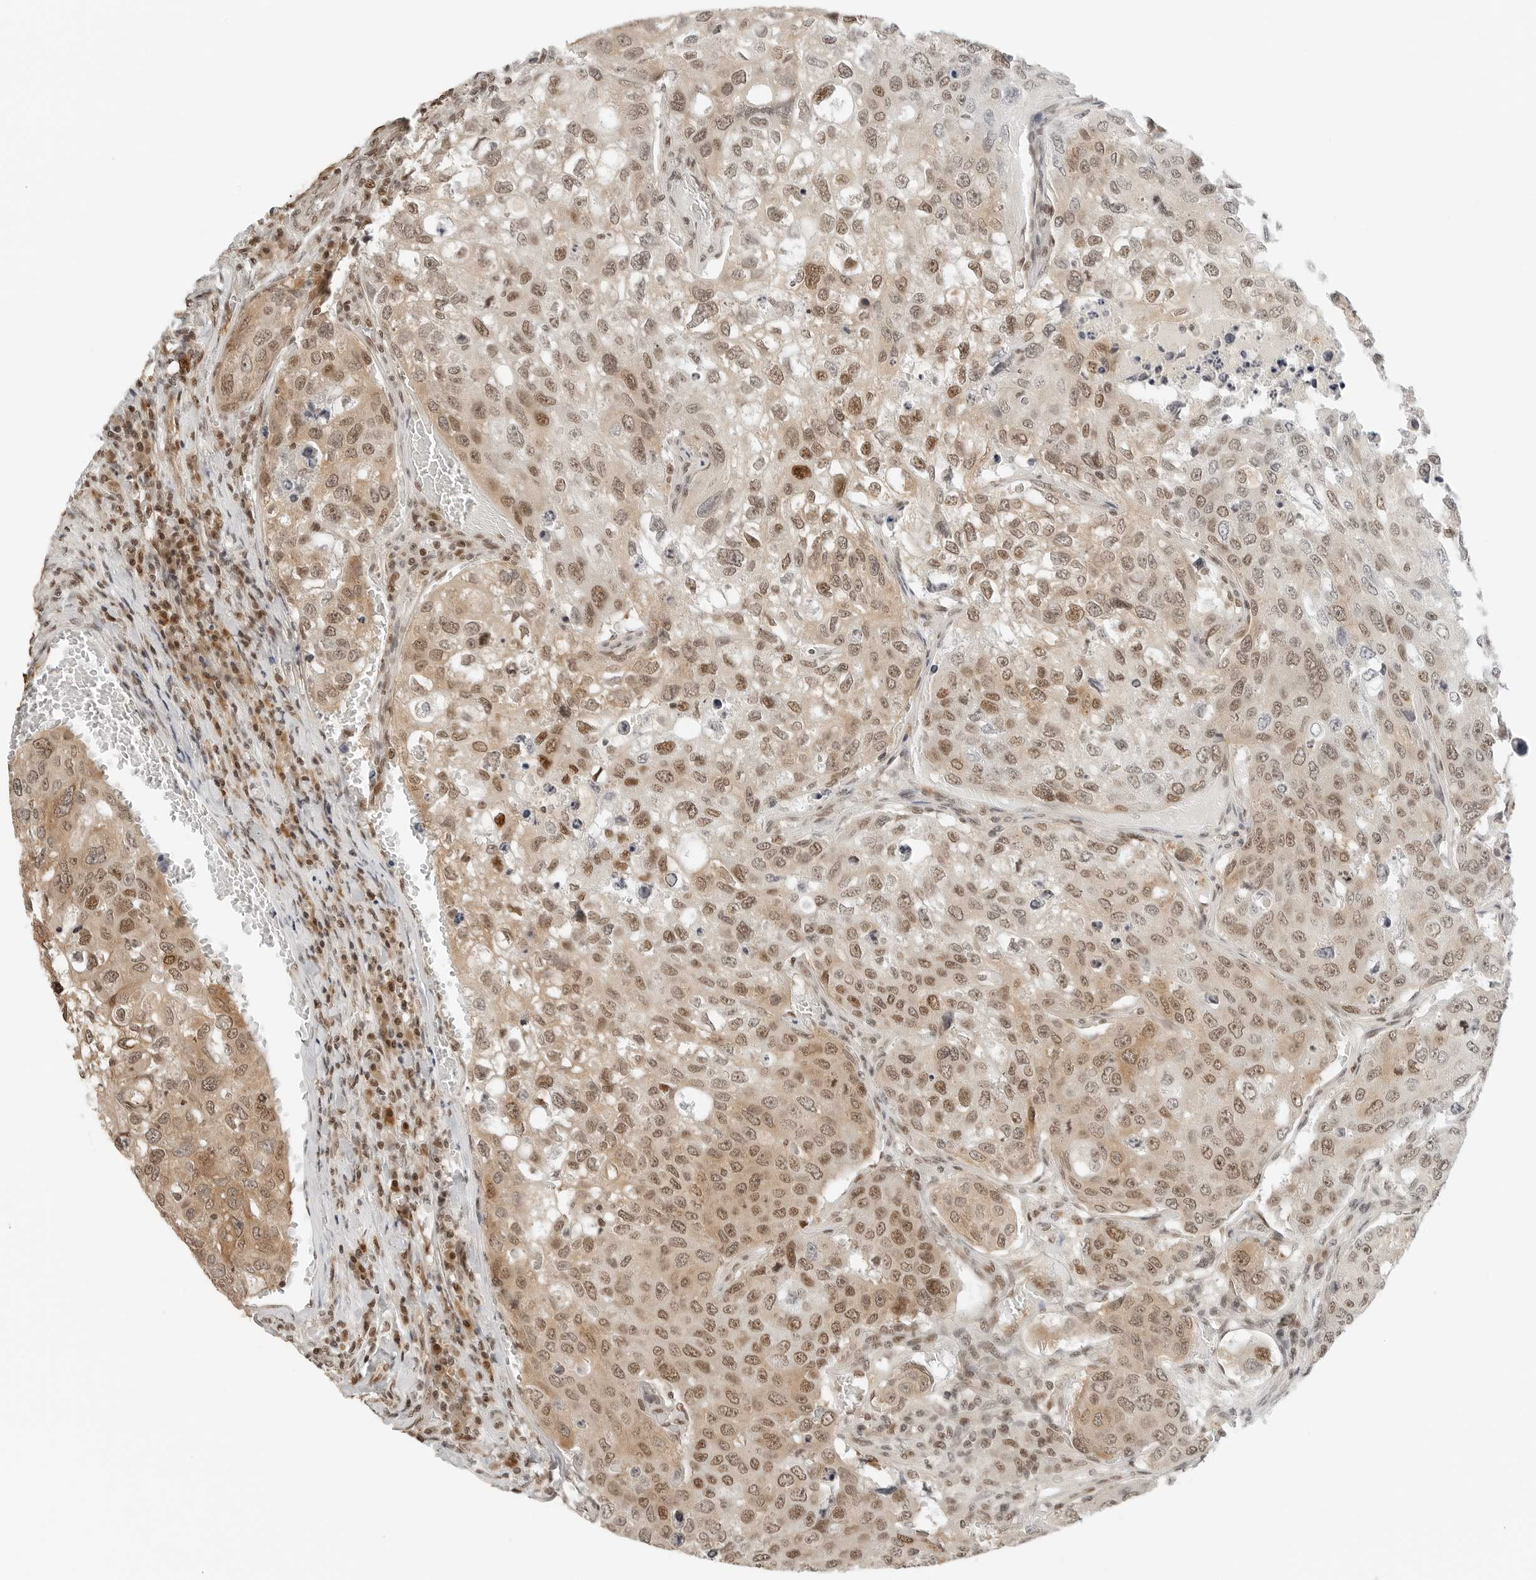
{"staining": {"intensity": "moderate", "quantity": ">75%", "location": "nuclear"}, "tissue": "urothelial cancer", "cell_type": "Tumor cells", "image_type": "cancer", "snomed": [{"axis": "morphology", "description": "Urothelial carcinoma, High grade"}, {"axis": "topography", "description": "Lymph node"}, {"axis": "topography", "description": "Urinary bladder"}], "caption": "This is a photomicrograph of immunohistochemistry staining of urothelial cancer, which shows moderate positivity in the nuclear of tumor cells.", "gene": "CRTC2", "patient": {"sex": "male", "age": 51}}